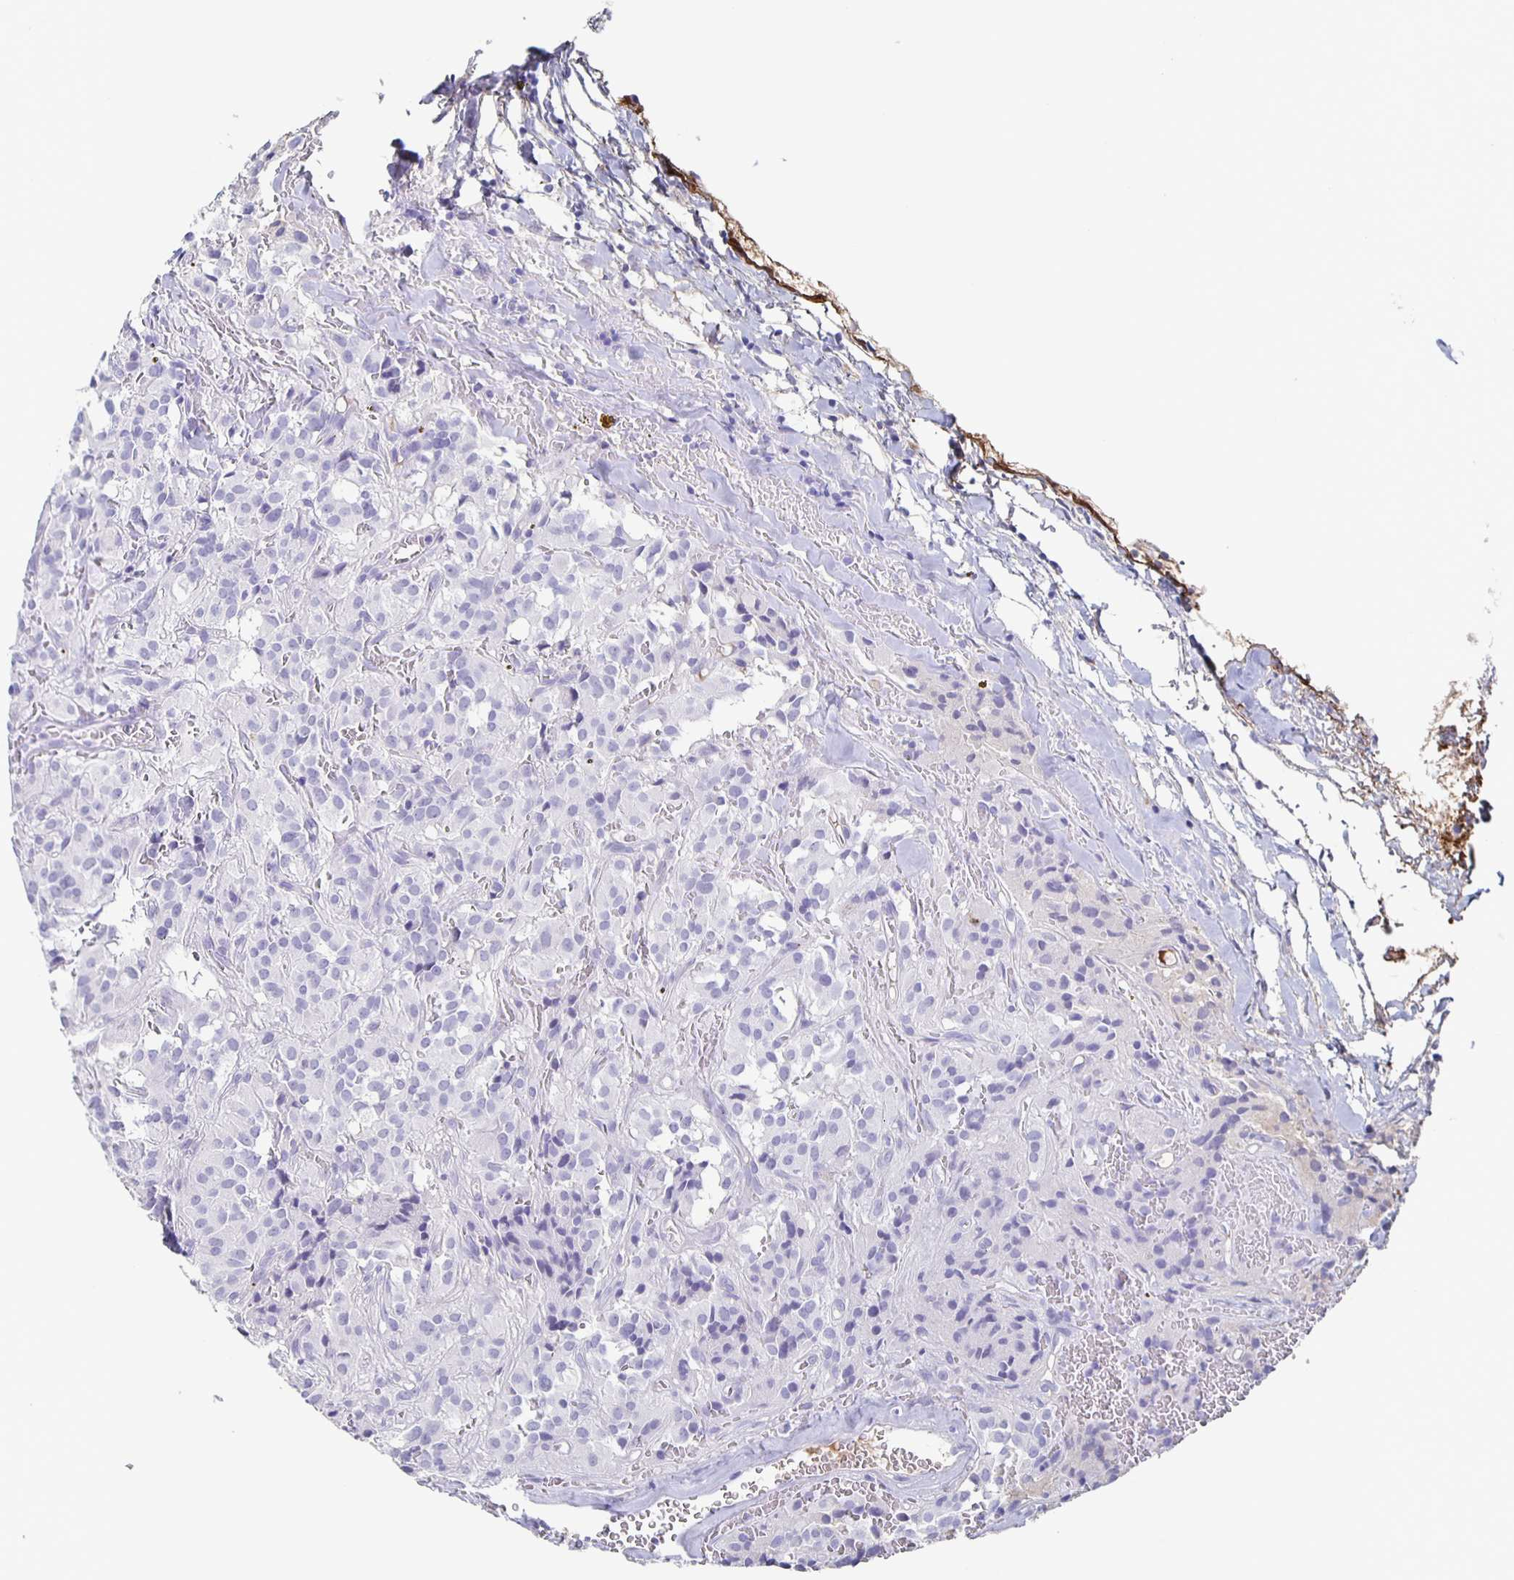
{"staining": {"intensity": "negative", "quantity": "none", "location": "none"}, "tissue": "glioma", "cell_type": "Tumor cells", "image_type": "cancer", "snomed": [{"axis": "morphology", "description": "Glioma, malignant, Low grade"}, {"axis": "topography", "description": "Brain"}], "caption": "Malignant glioma (low-grade) stained for a protein using immunohistochemistry demonstrates no expression tumor cells.", "gene": "FGA", "patient": {"sex": "male", "age": 42}}